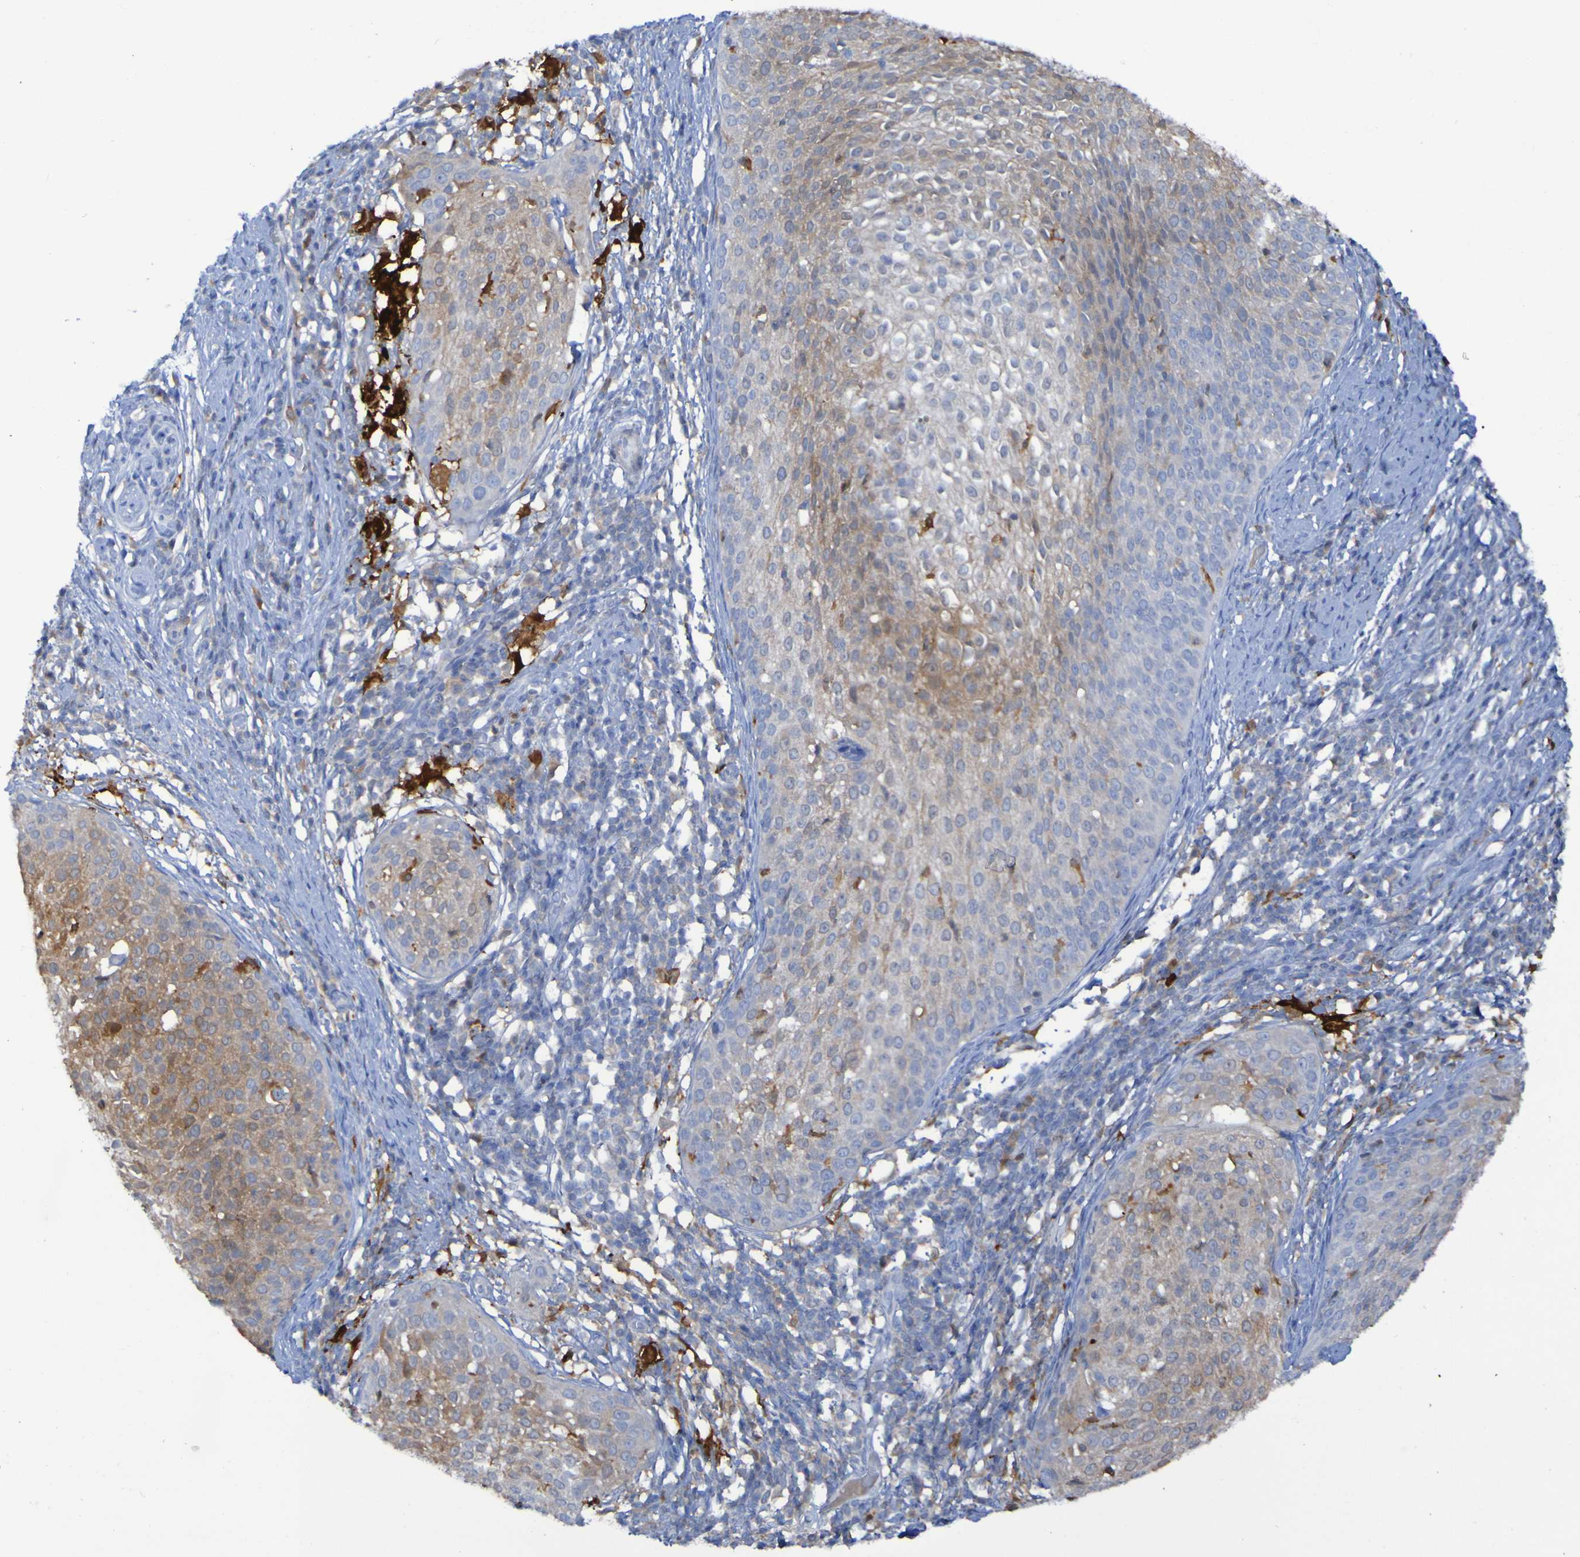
{"staining": {"intensity": "weak", "quantity": ">75%", "location": "cytoplasmic/membranous"}, "tissue": "cervical cancer", "cell_type": "Tumor cells", "image_type": "cancer", "snomed": [{"axis": "morphology", "description": "Squamous cell carcinoma, NOS"}, {"axis": "topography", "description": "Cervix"}], "caption": "Brown immunohistochemical staining in human cervical squamous cell carcinoma demonstrates weak cytoplasmic/membranous positivity in about >75% of tumor cells.", "gene": "MPPE1", "patient": {"sex": "female", "age": 51}}